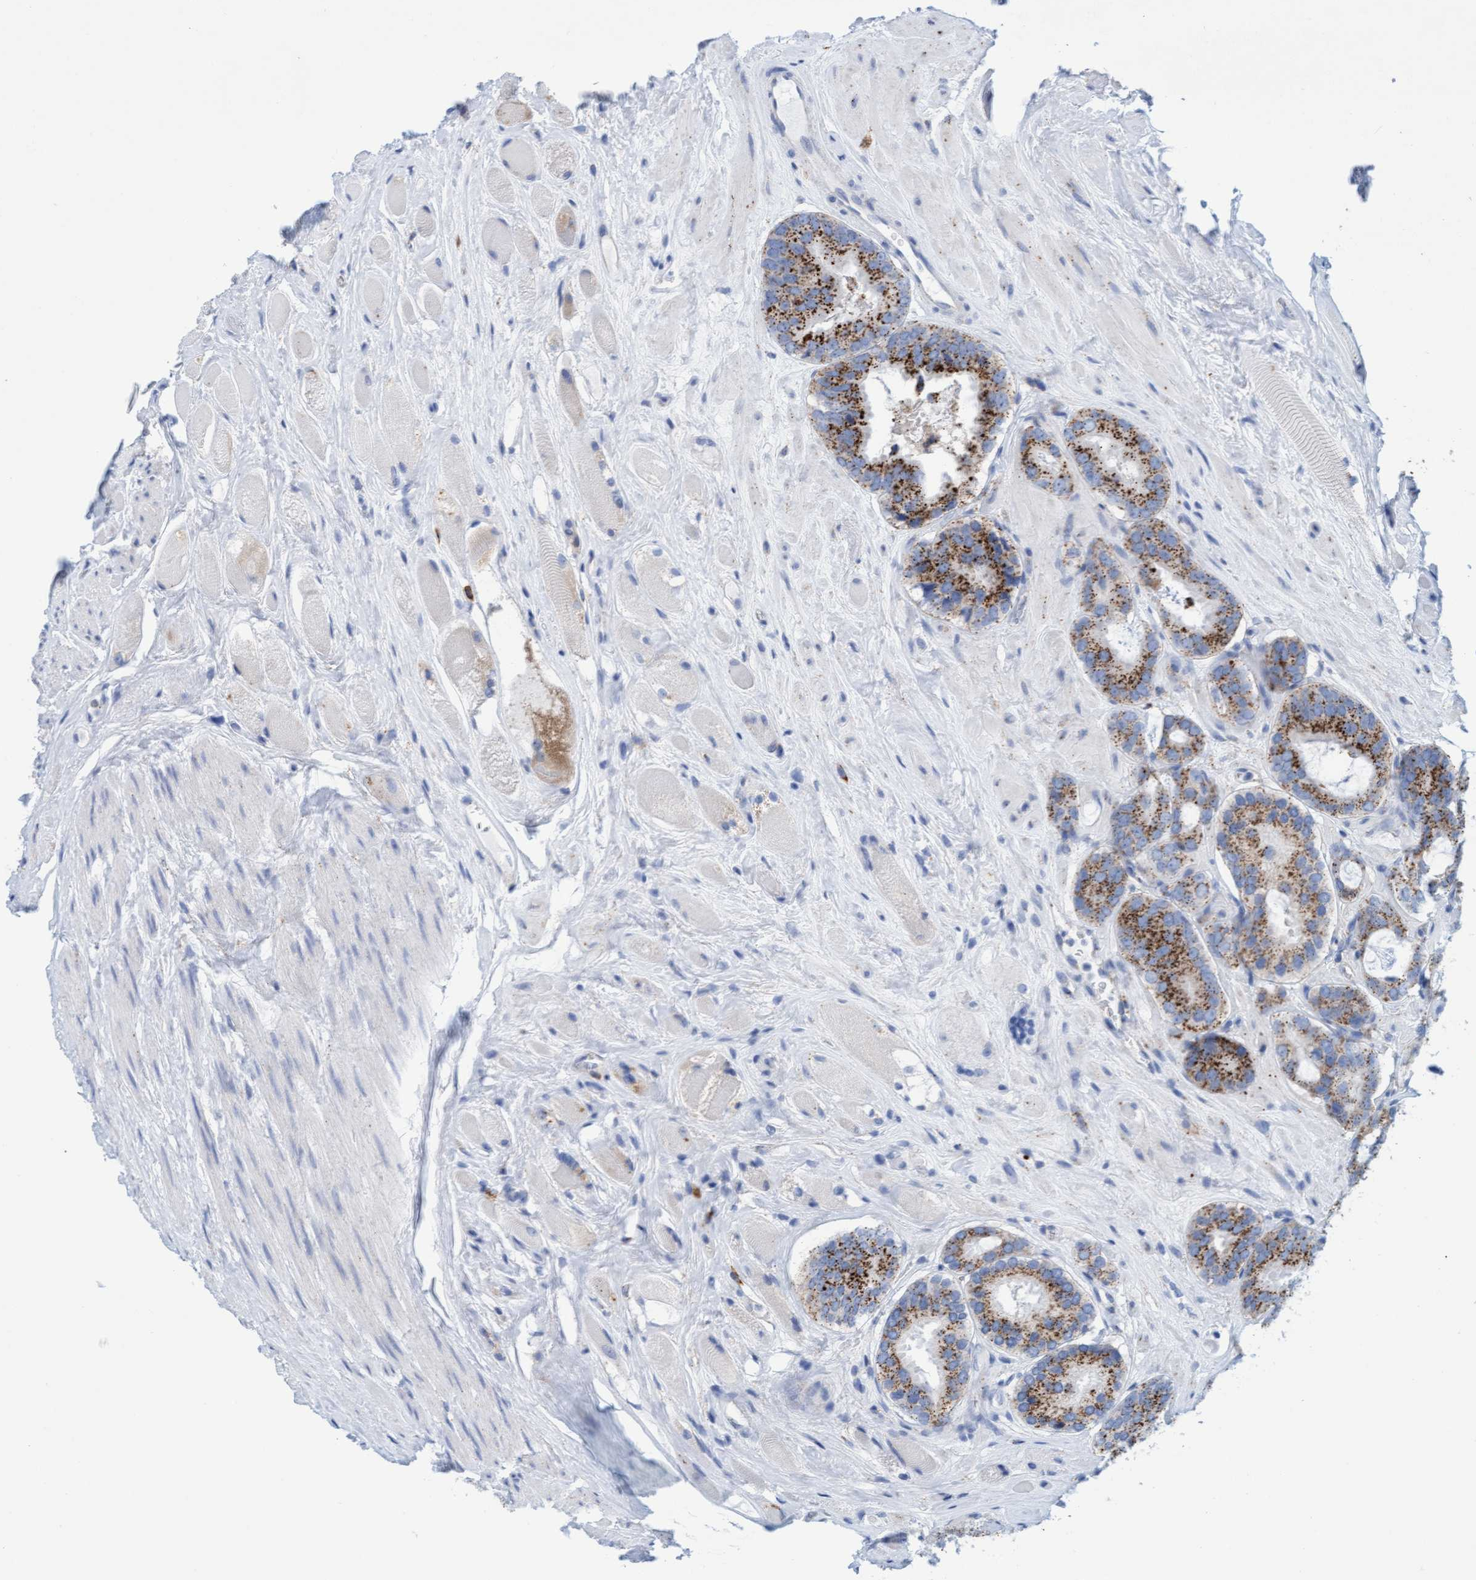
{"staining": {"intensity": "strong", "quantity": ">75%", "location": "cytoplasmic/membranous"}, "tissue": "prostate cancer", "cell_type": "Tumor cells", "image_type": "cancer", "snomed": [{"axis": "morphology", "description": "Adenocarcinoma, Low grade"}, {"axis": "topography", "description": "Prostate"}], "caption": "Immunohistochemical staining of adenocarcinoma (low-grade) (prostate) exhibits high levels of strong cytoplasmic/membranous protein positivity in about >75% of tumor cells.", "gene": "SGSH", "patient": {"sex": "male", "age": 69}}